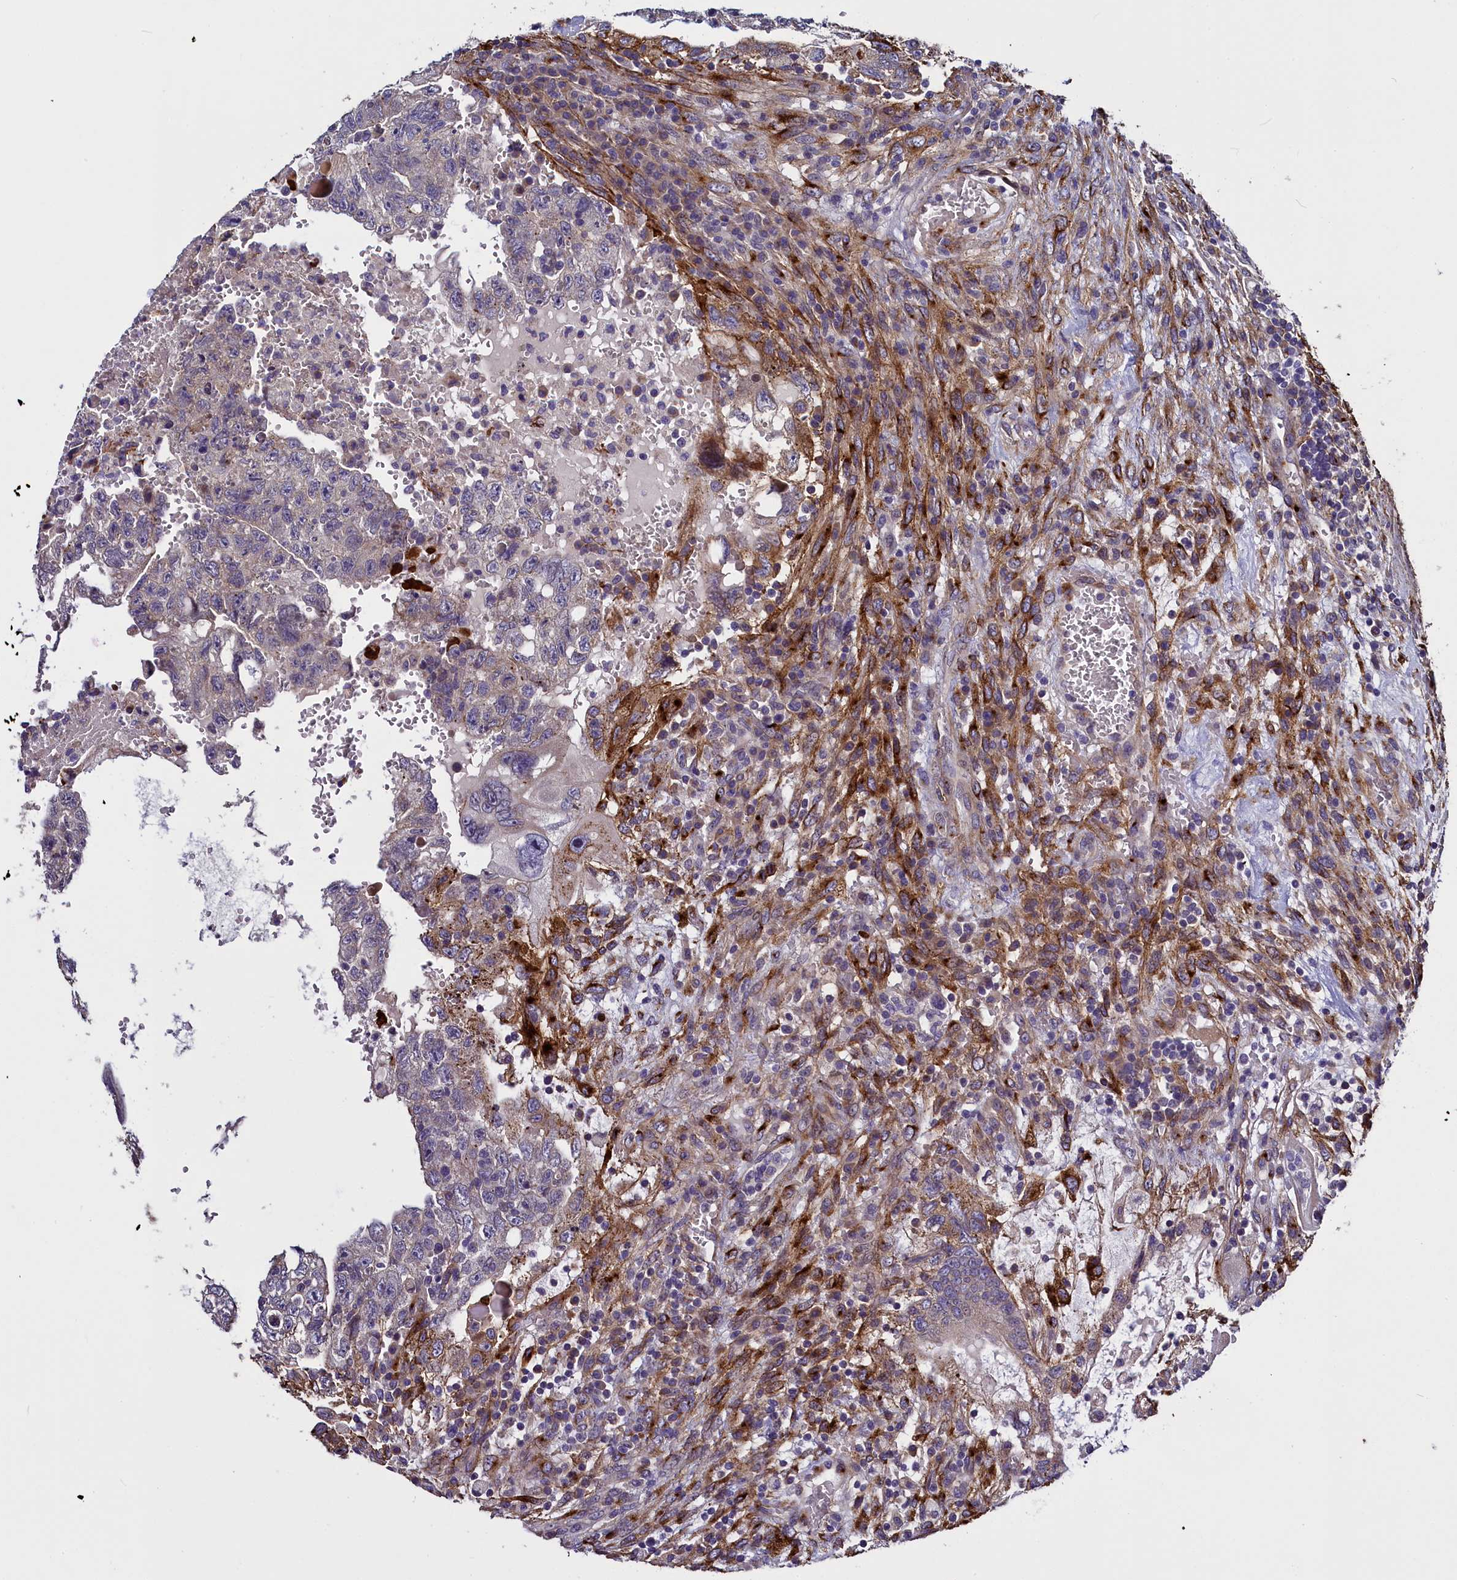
{"staining": {"intensity": "moderate", "quantity": "<25%", "location": "cytoplasmic/membranous"}, "tissue": "testis cancer", "cell_type": "Tumor cells", "image_type": "cancer", "snomed": [{"axis": "morphology", "description": "Carcinoma, Embryonal, NOS"}, {"axis": "topography", "description": "Testis"}], "caption": "An image showing moderate cytoplasmic/membranous staining in about <25% of tumor cells in testis cancer, as visualized by brown immunohistochemical staining.", "gene": "MRC2", "patient": {"sex": "male", "age": 36}}